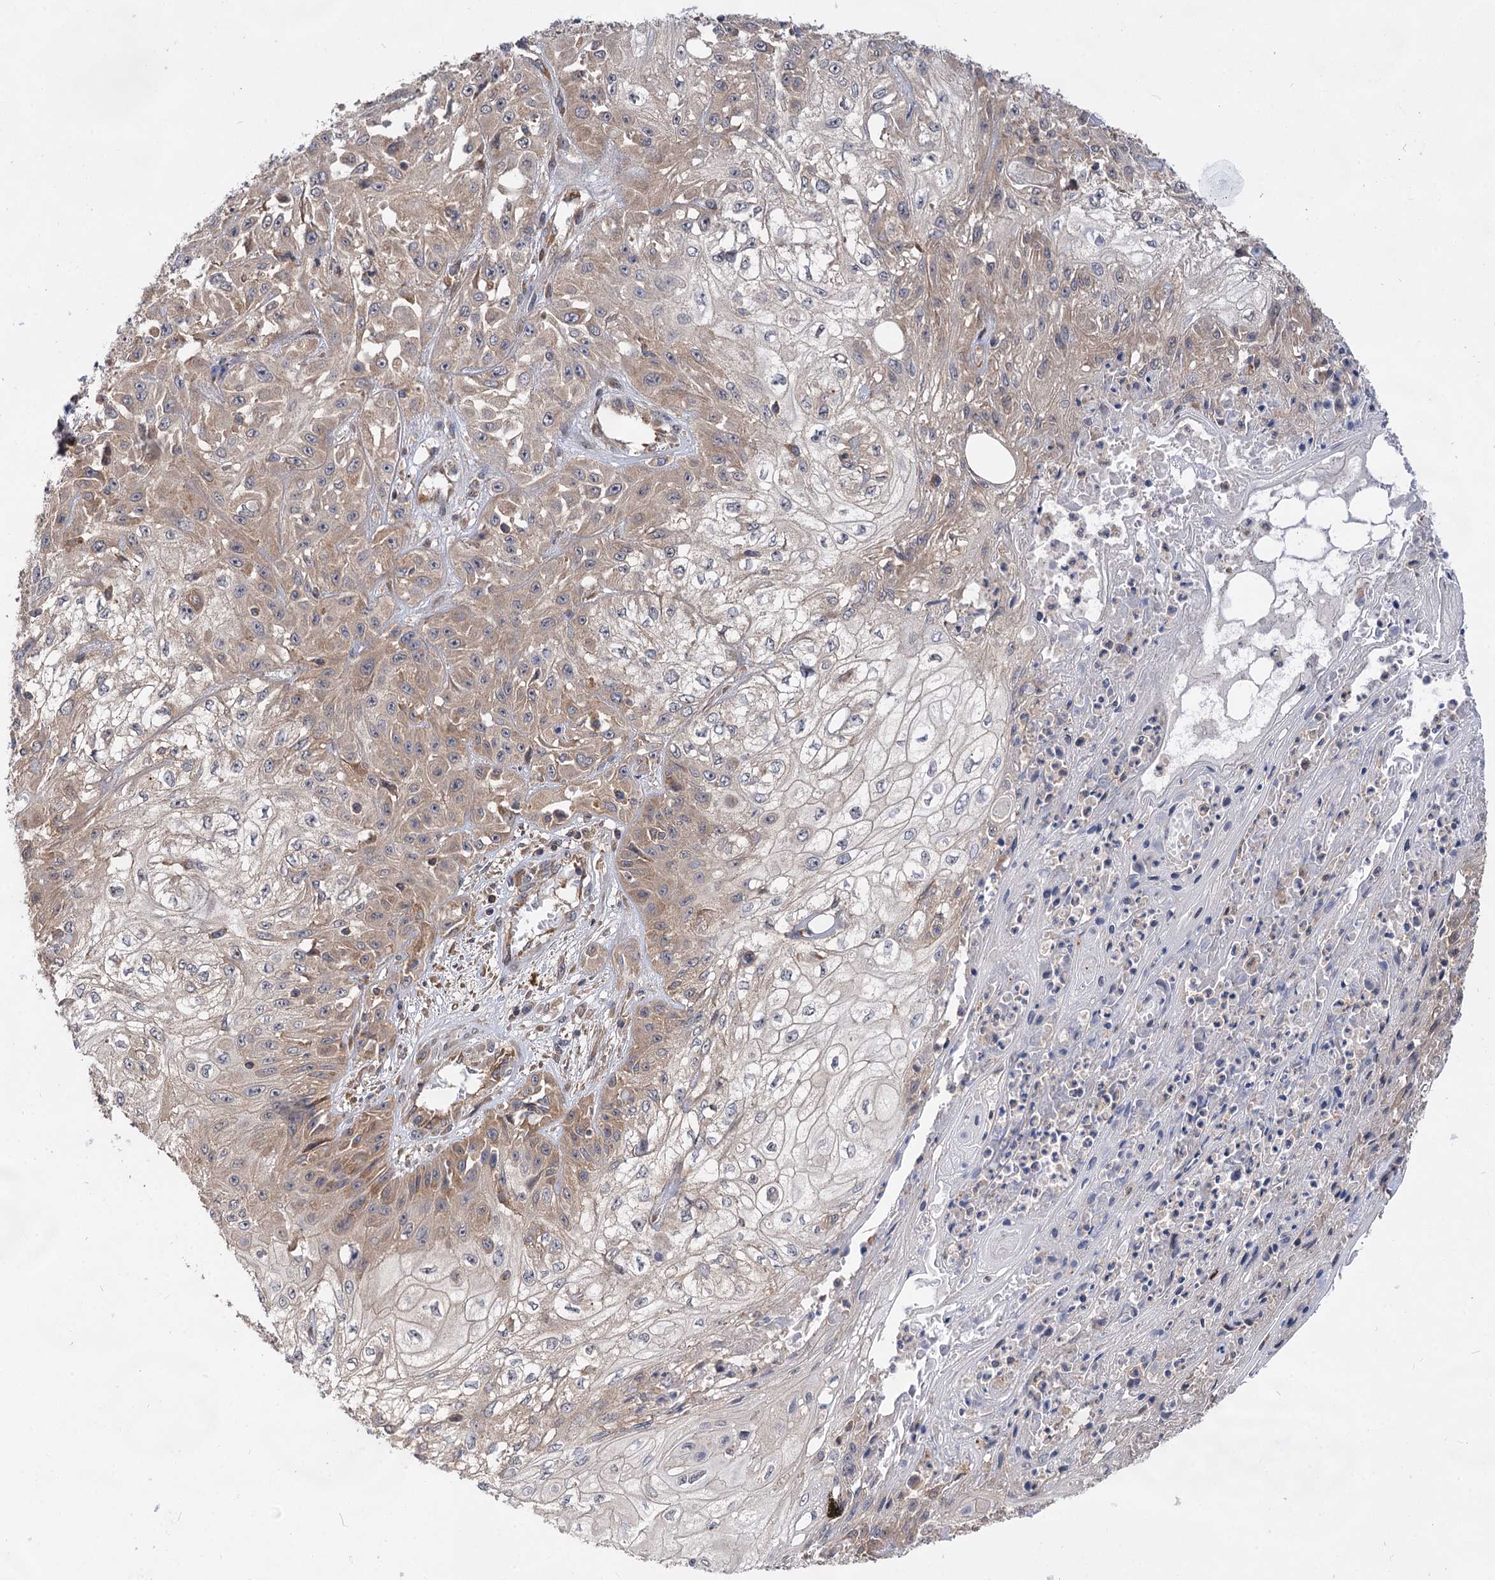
{"staining": {"intensity": "weak", "quantity": "25%-75%", "location": "cytoplasmic/membranous"}, "tissue": "skin cancer", "cell_type": "Tumor cells", "image_type": "cancer", "snomed": [{"axis": "morphology", "description": "Squamous cell carcinoma, NOS"}, {"axis": "morphology", "description": "Squamous cell carcinoma, metastatic, NOS"}, {"axis": "topography", "description": "Skin"}, {"axis": "topography", "description": "Lymph node"}], "caption": "Skin cancer (squamous cell carcinoma) stained with immunohistochemistry (IHC) displays weak cytoplasmic/membranous staining in approximately 25%-75% of tumor cells. Nuclei are stained in blue.", "gene": "PACS1", "patient": {"sex": "male", "age": 75}}